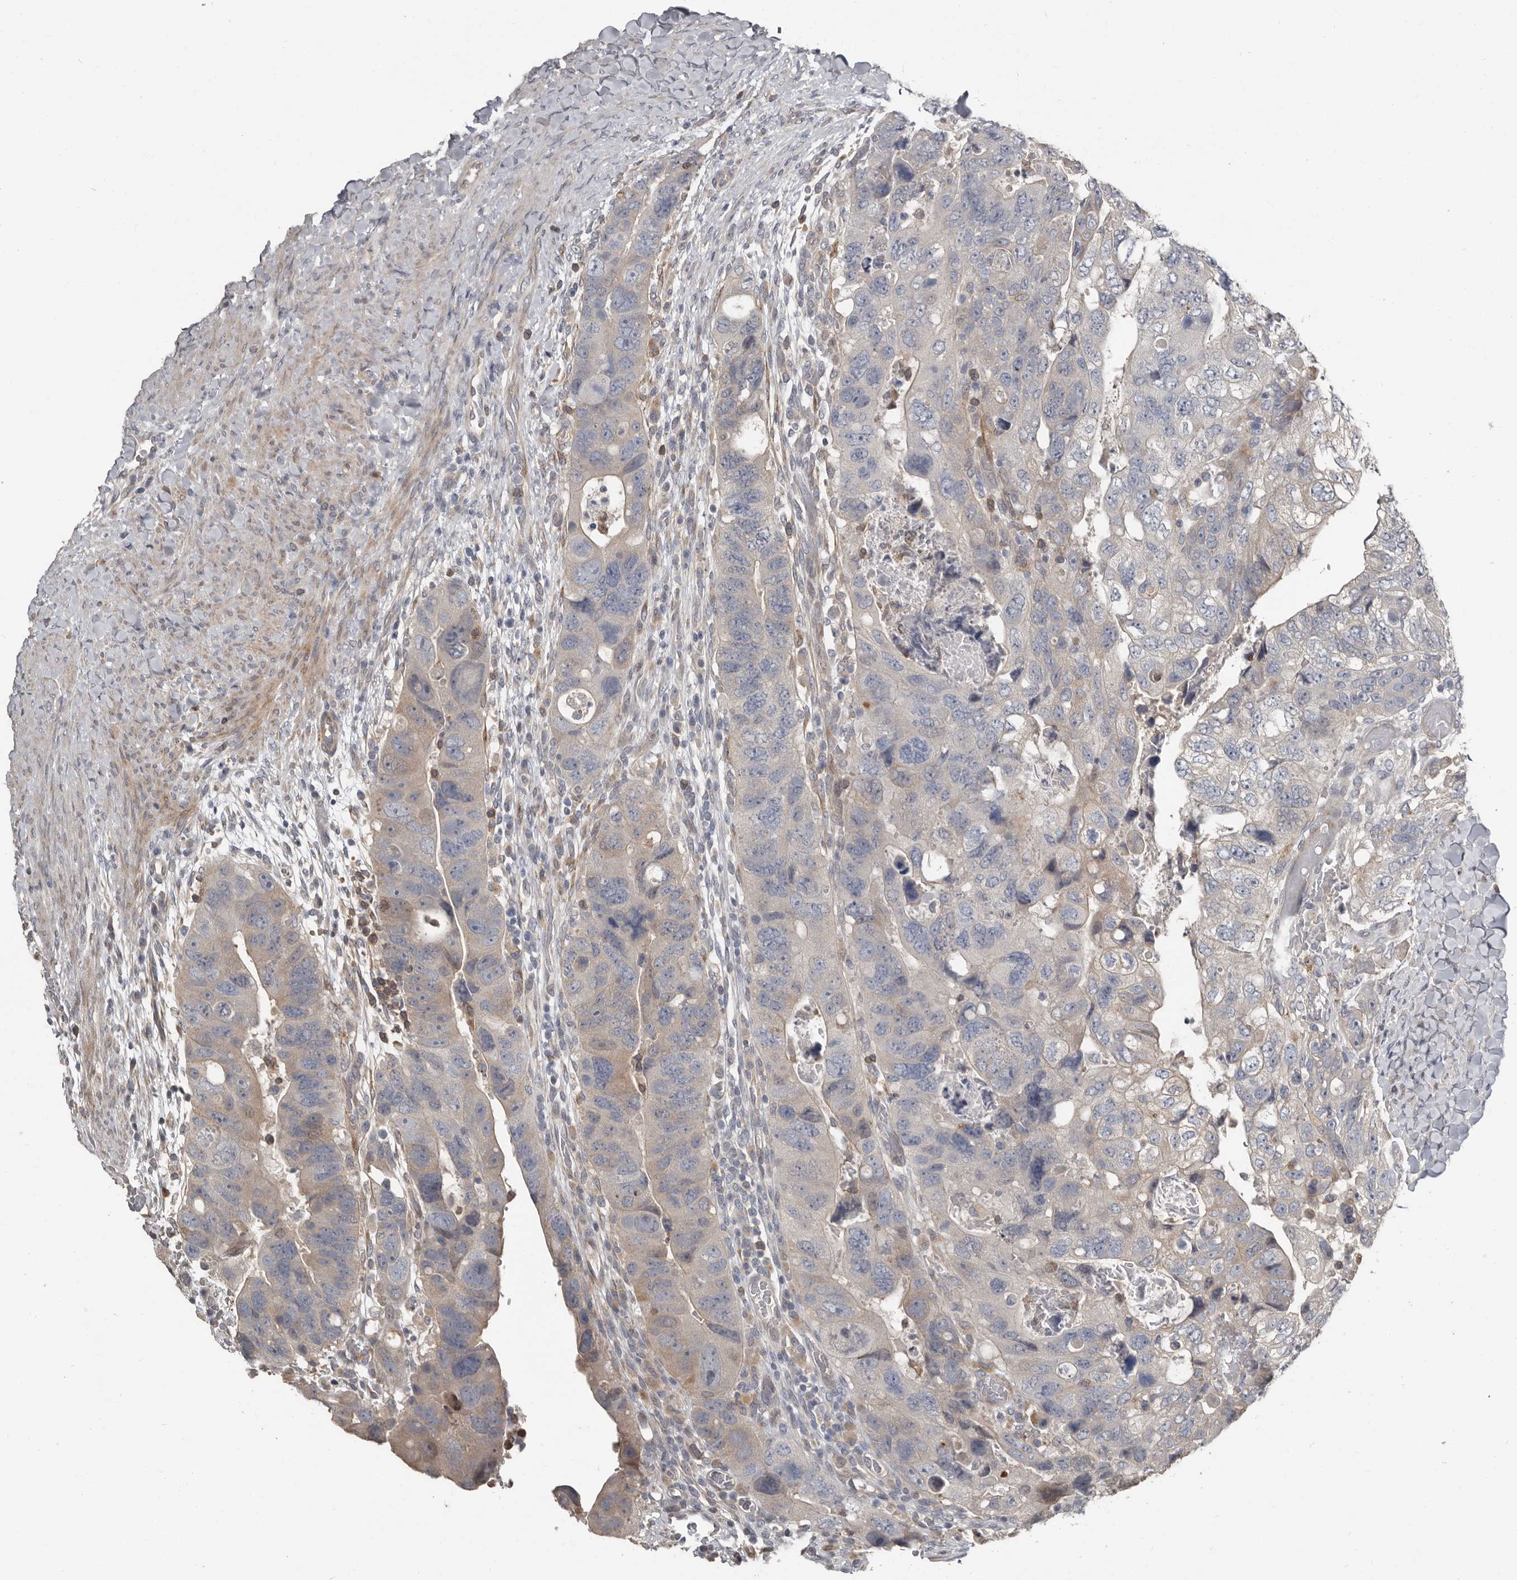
{"staining": {"intensity": "weak", "quantity": "<25%", "location": "cytoplasmic/membranous"}, "tissue": "colorectal cancer", "cell_type": "Tumor cells", "image_type": "cancer", "snomed": [{"axis": "morphology", "description": "Adenocarcinoma, NOS"}, {"axis": "topography", "description": "Rectum"}], "caption": "Immunohistochemical staining of colorectal adenocarcinoma reveals no significant staining in tumor cells.", "gene": "KCNJ8", "patient": {"sex": "male", "age": 59}}